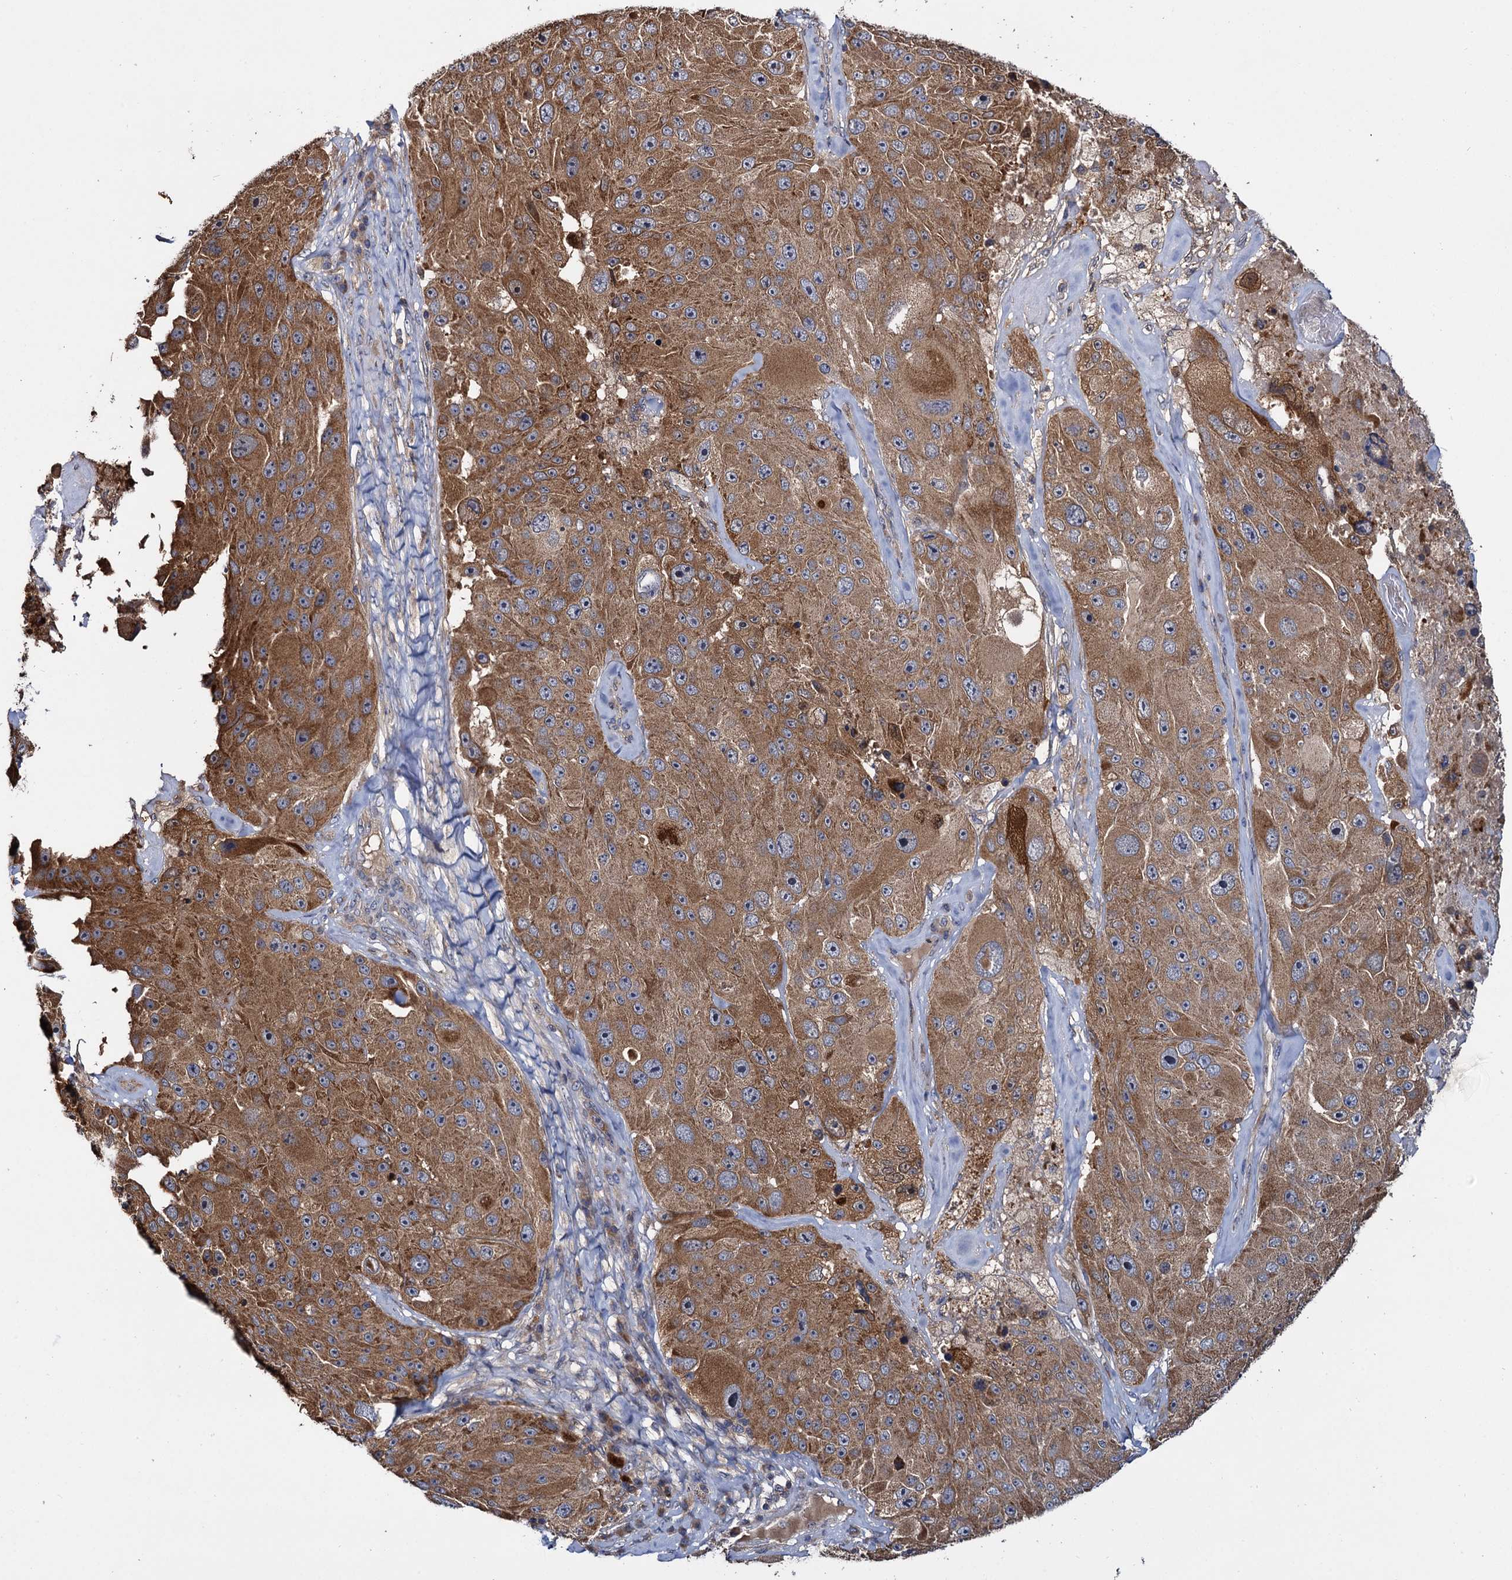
{"staining": {"intensity": "moderate", "quantity": ">75%", "location": "cytoplasmic/membranous"}, "tissue": "melanoma", "cell_type": "Tumor cells", "image_type": "cancer", "snomed": [{"axis": "morphology", "description": "Malignant melanoma, Metastatic site"}, {"axis": "topography", "description": "Lymph node"}], "caption": "The photomicrograph displays immunohistochemical staining of malignant melanoma (metastatic site). There is moderate cytoplasmic/membranous staining is appreciated in approximately >75% of tumor cells. The staining is performed using DAB (3,3'-diaminobenzidine) brown chromogen to label protein expression. The nuclei are counter-stained blue using hematoxylin.", "gene": "CEP192", "patient": {"sex": "male", "age": 62}}